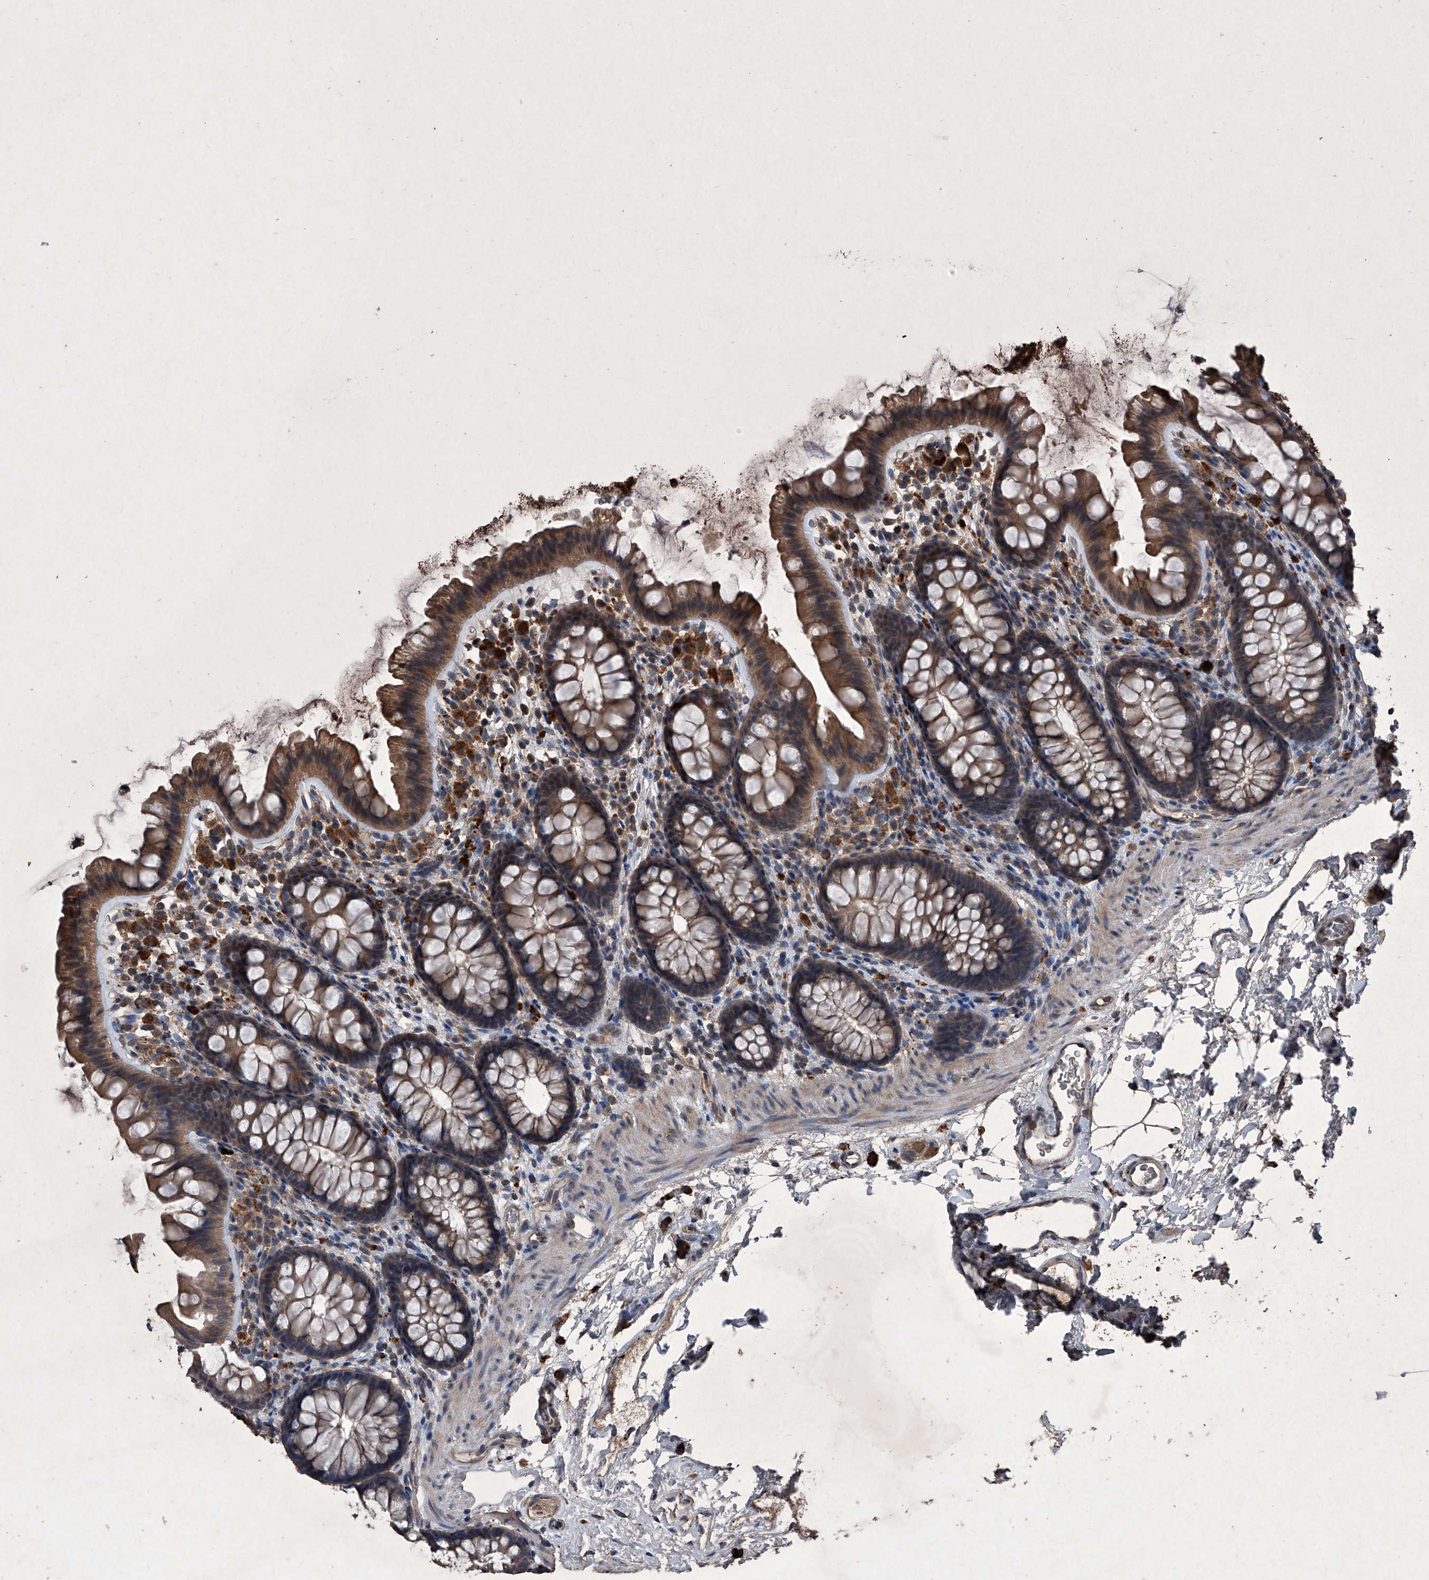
{"staining": {"intensity": "weak", "quantity": ">75%", "location": "cytoplasmic/membranous"}, "tissue": "colon", "cell_type": "Endothelial cells", "image_type": "normal", "snomed": [{"axis": "morphology", "description": "Normal tissue, NOS"}, {"axis": "topography", "description": "Colon"}], "caption": "Protein expression by immunohistochemistry (IHC) shows weak cytoplasmic/membranous expression in about >75% of endothelial cells in normal colon. (brown staining indicates protein expression, while blue staining denotes nuclei).", "gene": "MAPKAP1", "patient": {"sex": "female", "age": 62}}